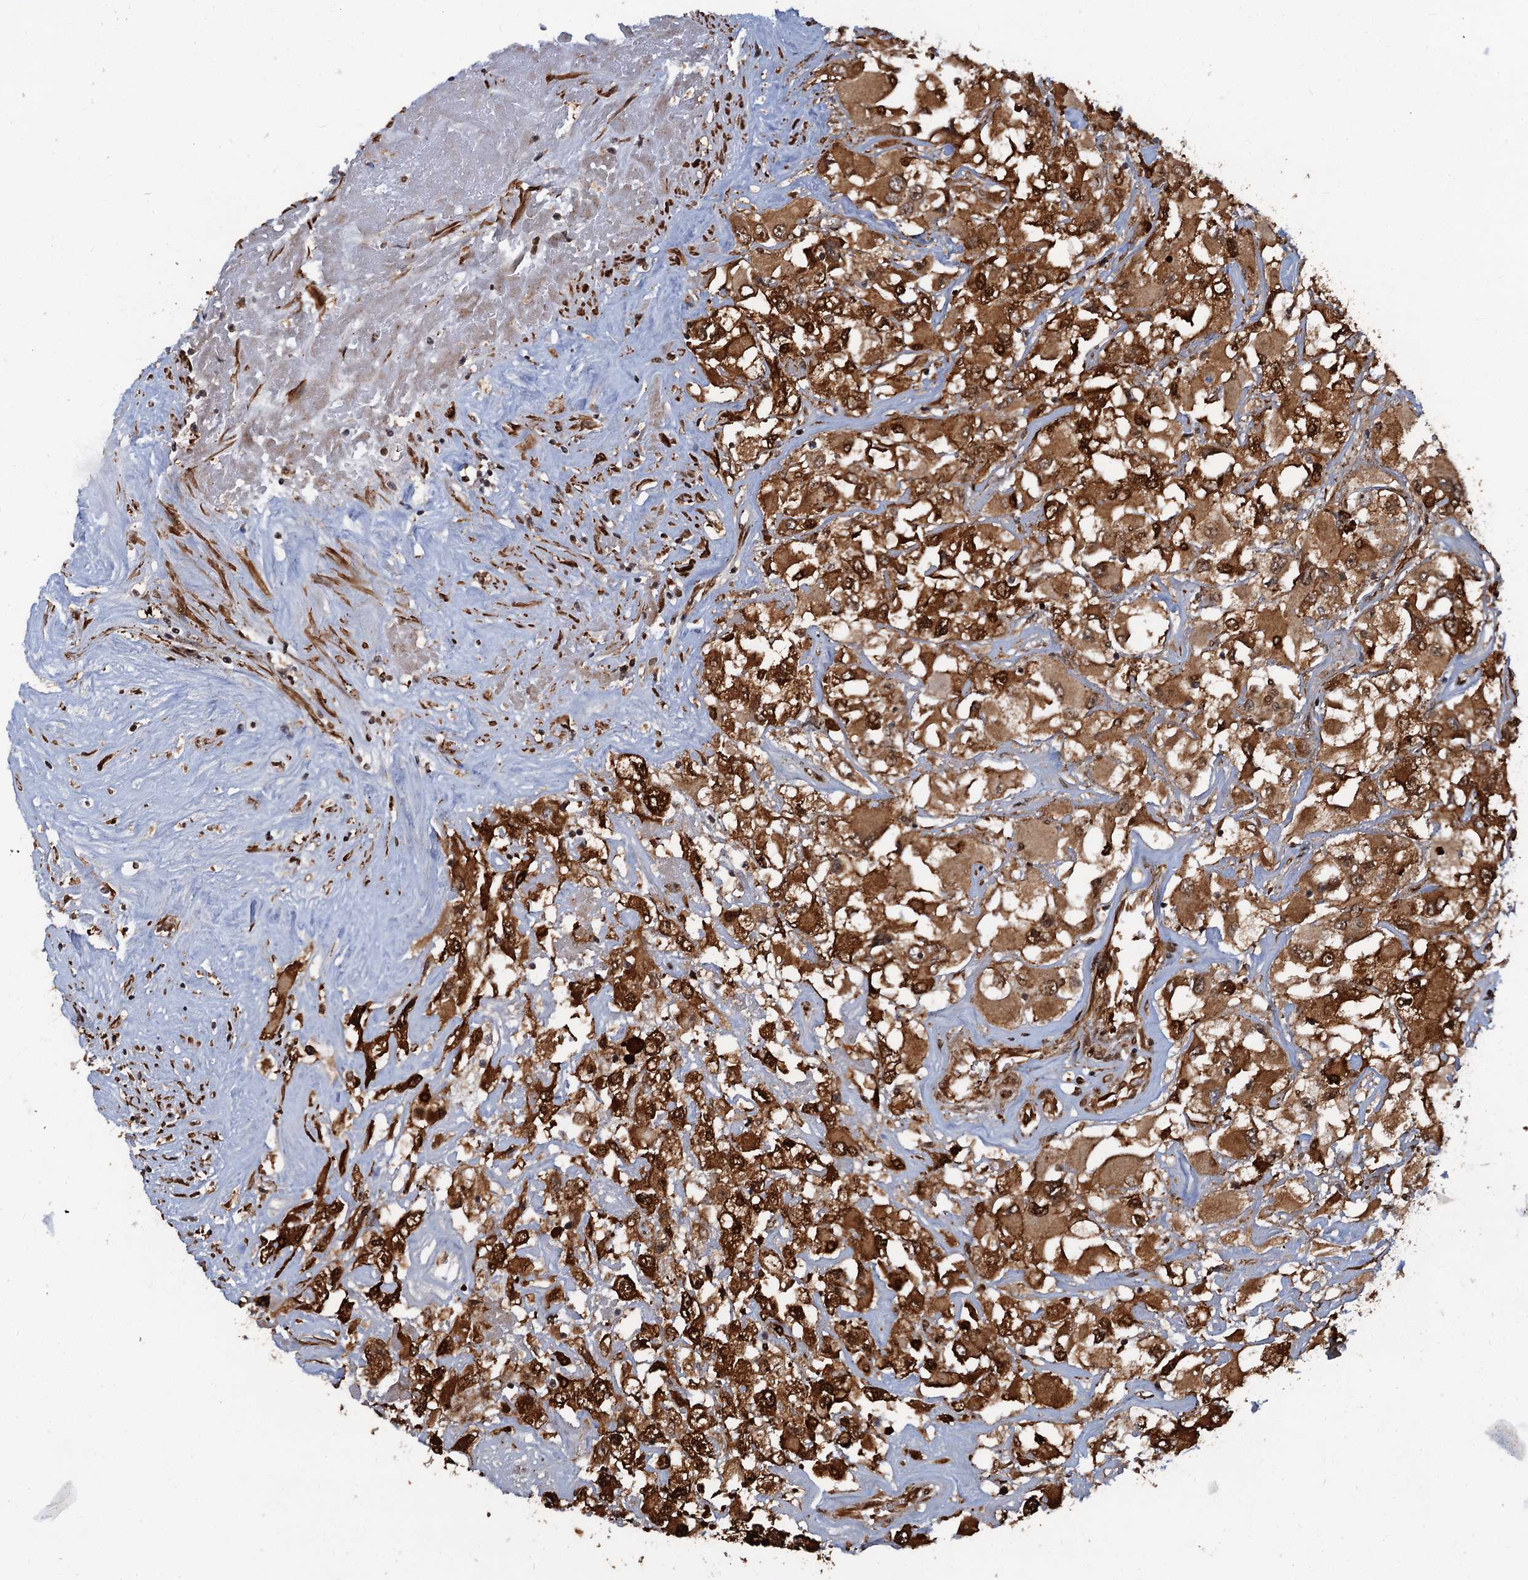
{"staining": {"intensity": "strong", "quantity": ">75%", "location": "cytoplasmic/membranous,nuclear"}, "tissue": "renal cancer", "cell_type": "Tumor cells", "image_type": "cancer", "snomed": [{"axis": "morphology", "description": "Adenocarcinoma, NOS"}, {"axis": "topography", "description": "Kidney"}], "caption": "Immunohistochemical staining of renal cancer displays high levels of strong cytoplasmic/membranous and nuclear protein expression in about >75% of tumor cells.", "gene": "SNRNP25", "patient": {"sex": "female", "age": 52}}